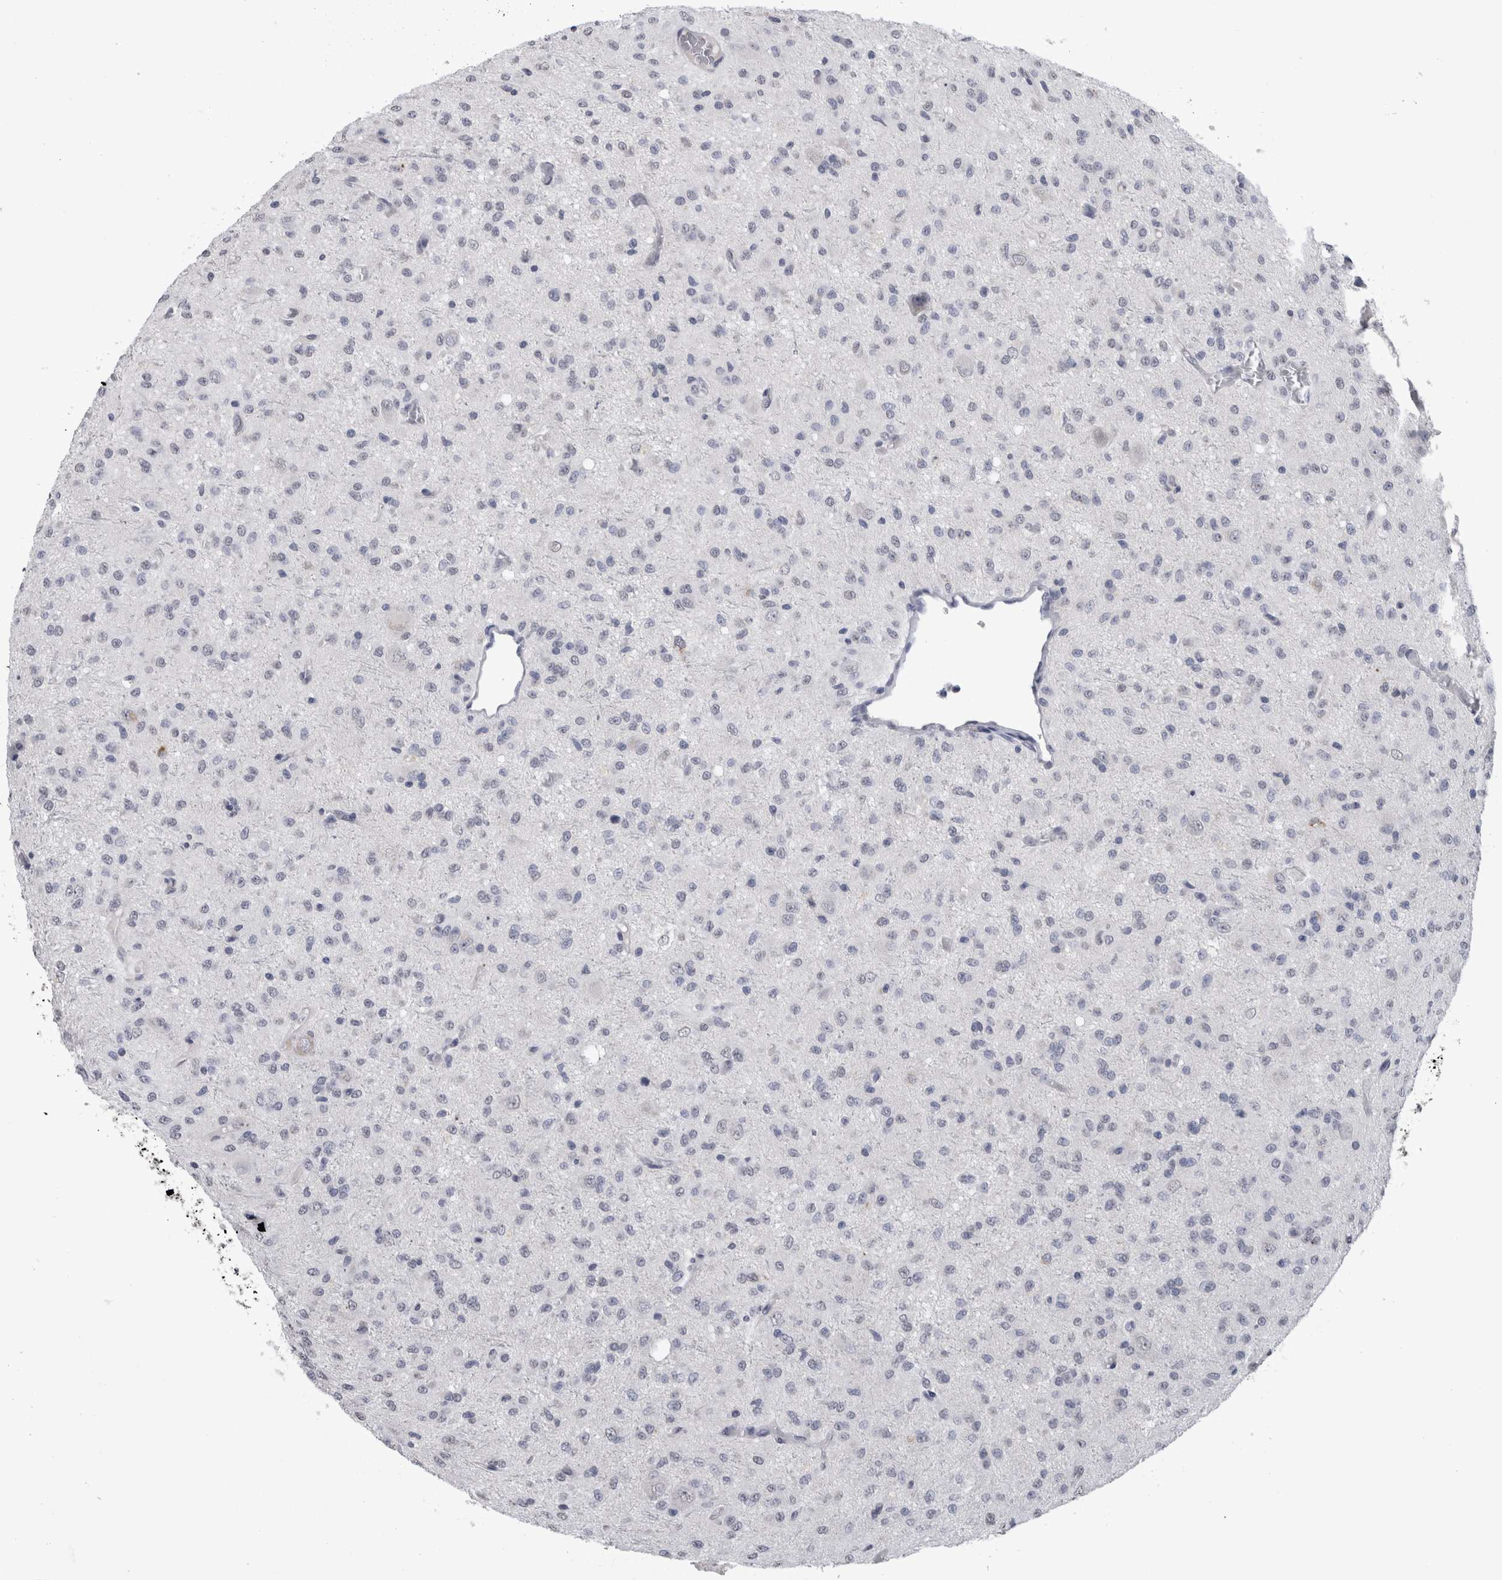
{"staining": {"intensity": "negative", "quantity": "none", "location": "none"}, "tissue": "glioma", "cell_type": "Tumor cells", "image_type": "cancer", "snomed": [{"axis": "morphology", "description": "Glioma, malignant, High grade"}, {"axis": "topography", "description": "Brain"}], "caption": "High magnification brightfield microscopy of glioma stained with DAB (brown) and counterstained with hematoxylin (blue): tumor cells show no significant expression.", "gene": "PAX5", "patient": {"sex": "female", "age": 59}}